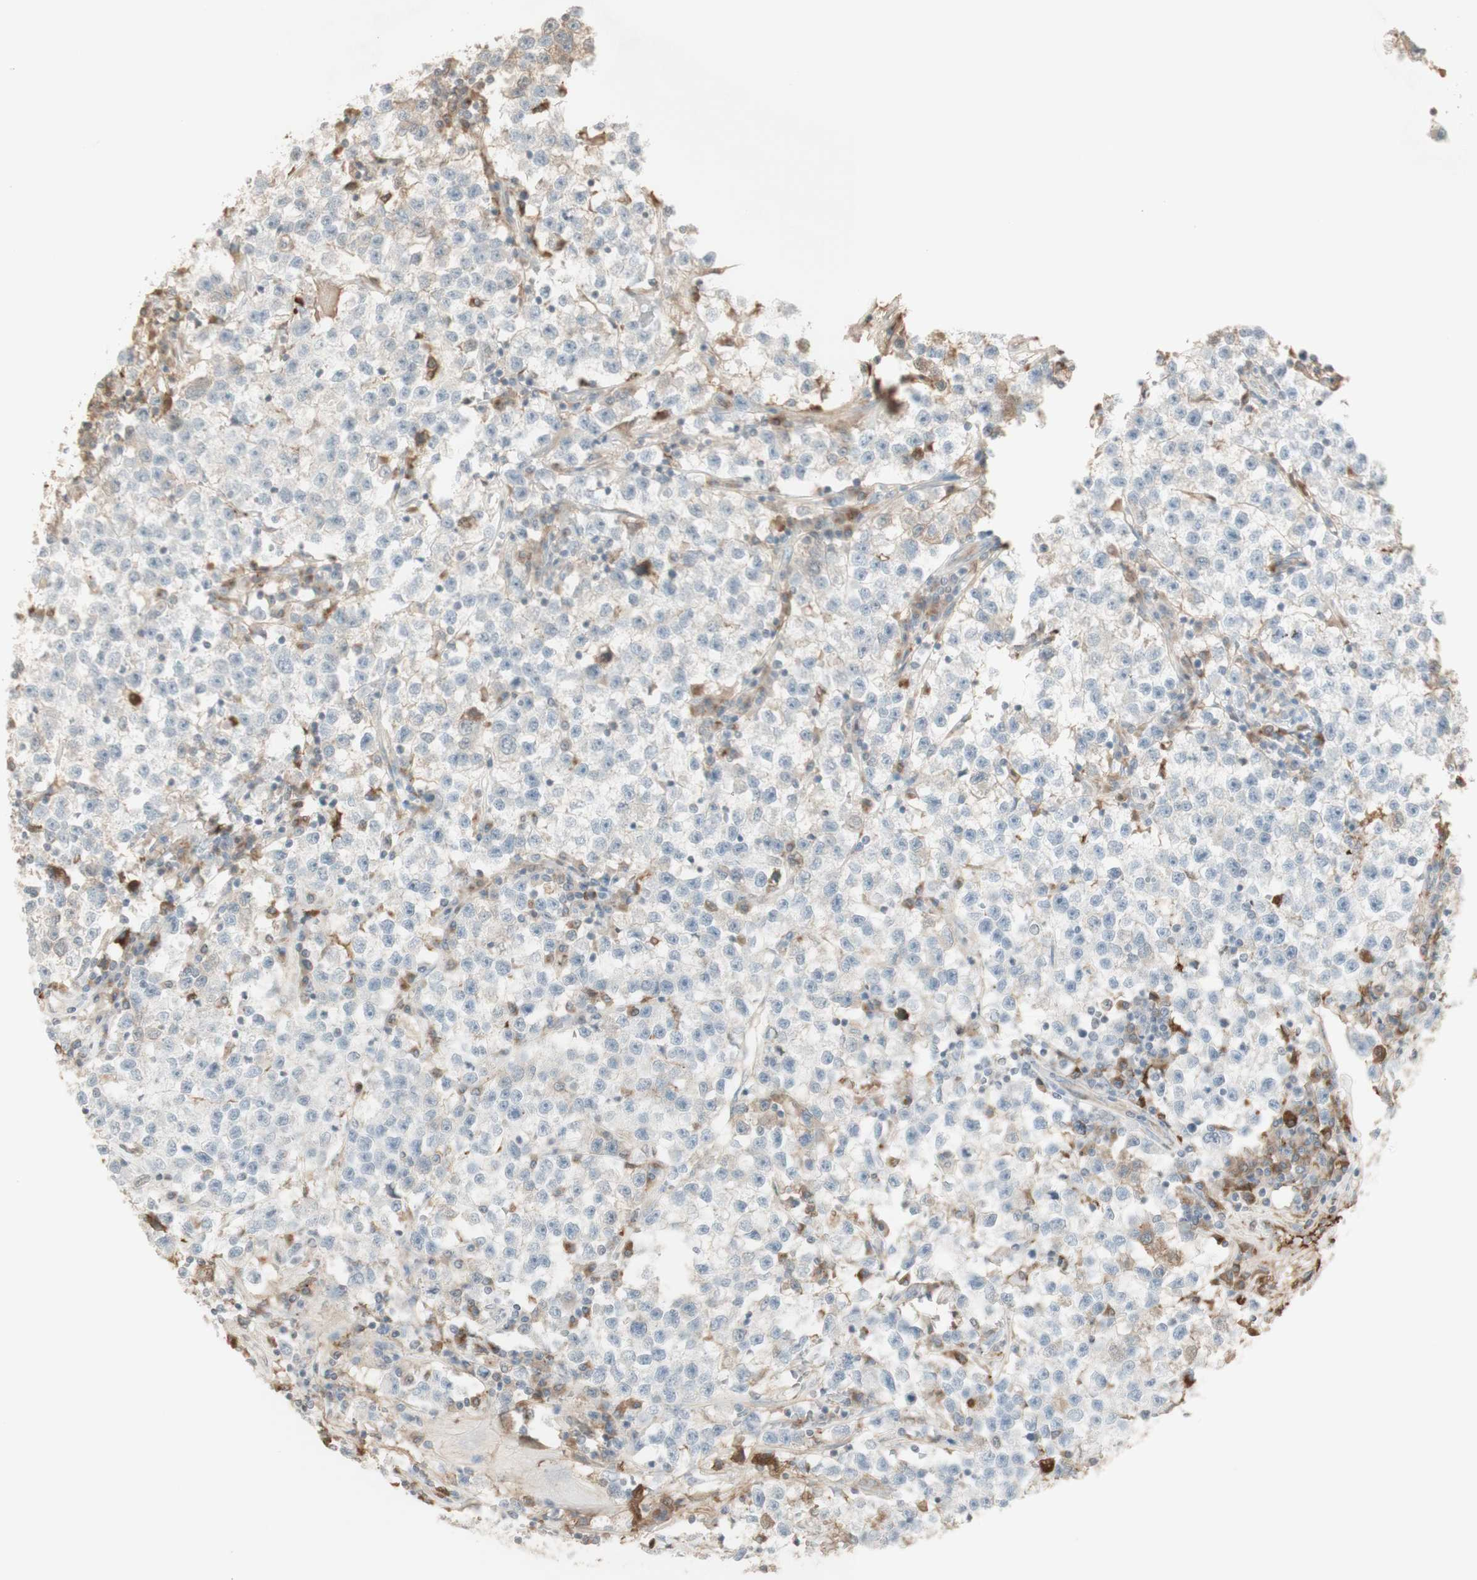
{"staining": {"intensity": "negative", "quantity": "none", "location": "none"}, "tissue": "testis cancer", "cell_type": "Tumor cells", "image_type": "cancer", "snomed": [{"axis": "morphology", "description": "Seminoma, NOS"}, {"axis": "topography", "description": "Testis"}], "caption": "A photomicrograph of human testis cancer is negative for staining in tumor cells.", "gene": "NID1", "patient": {"sex": "male", "age": 22}}